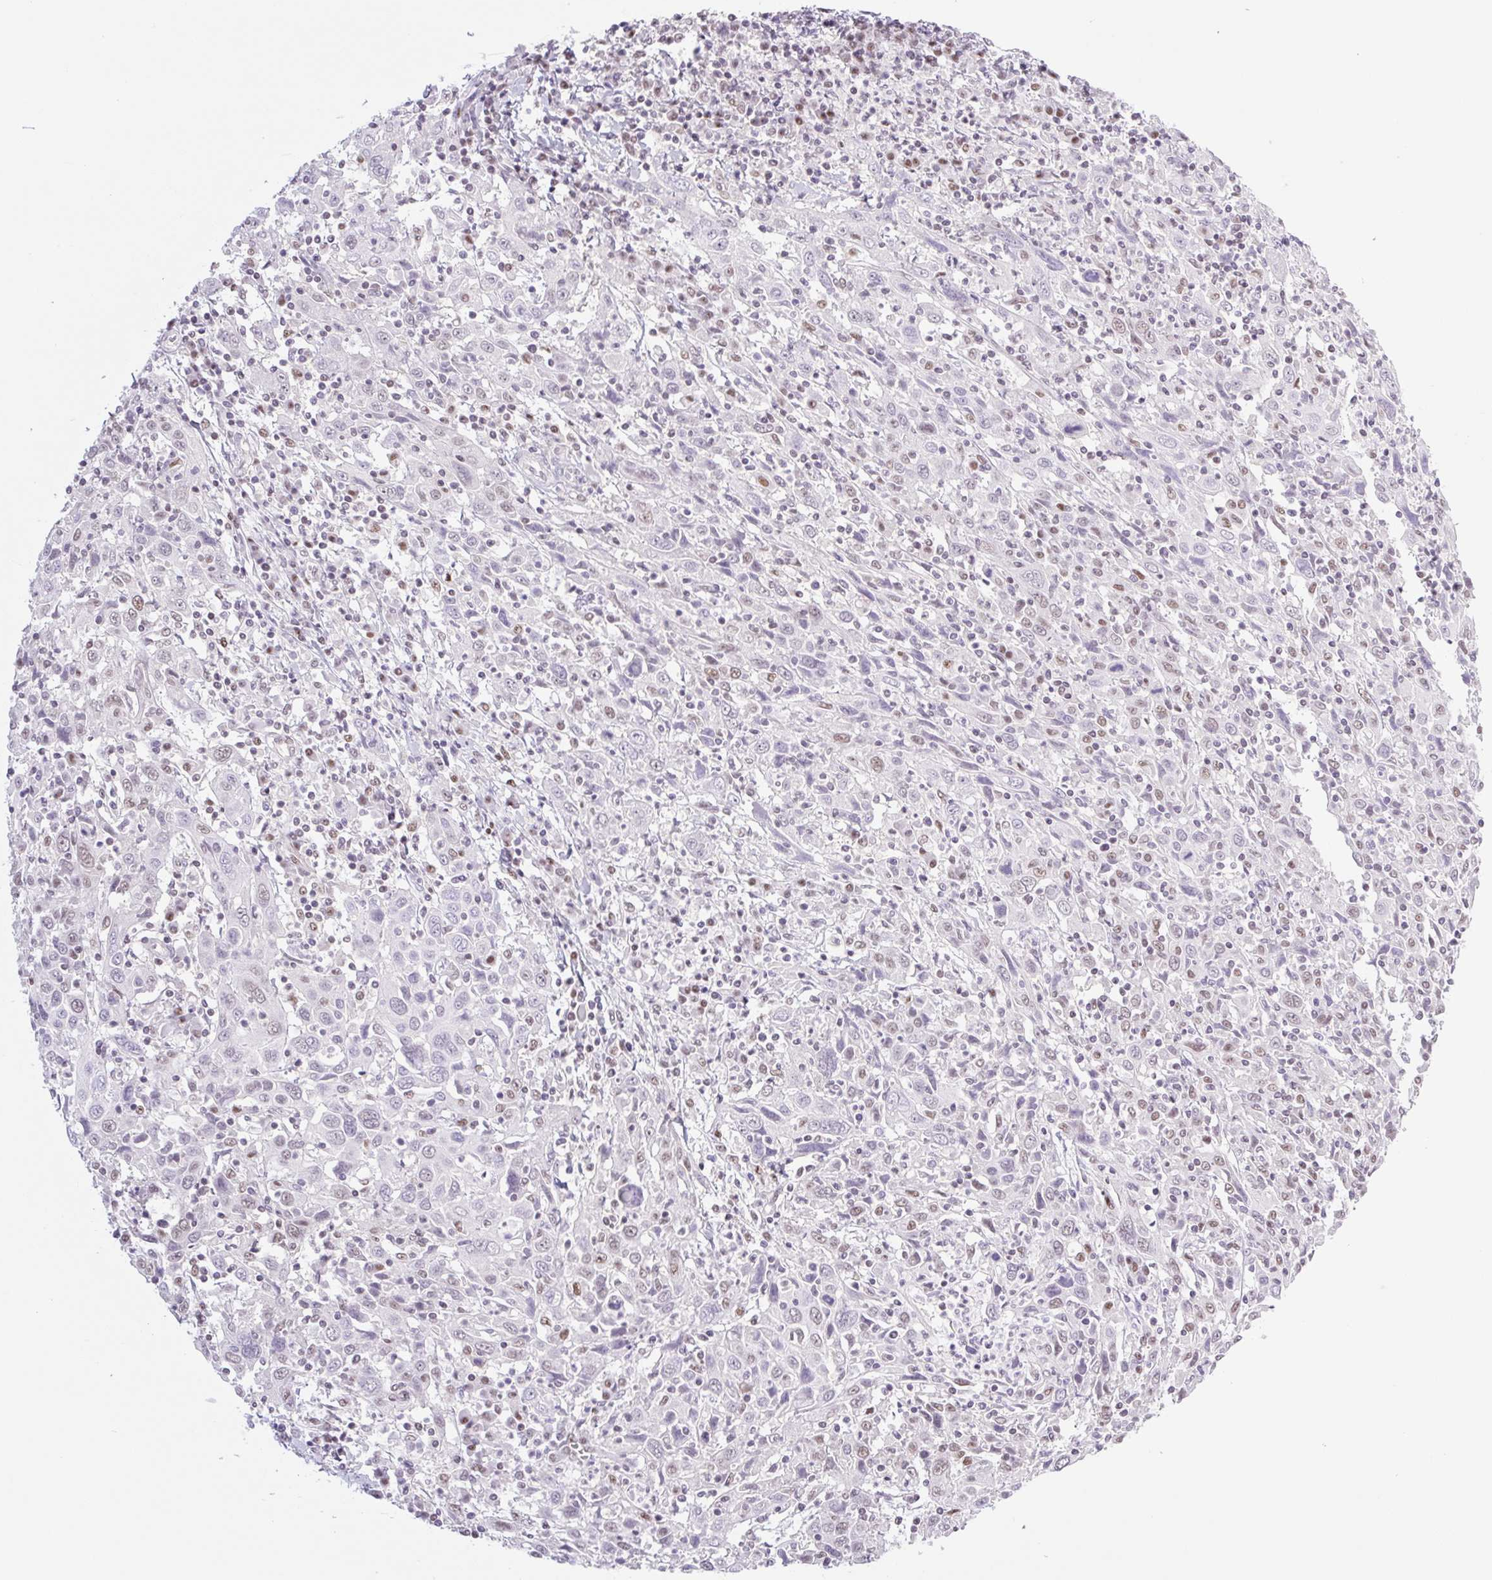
{"staining": {"intensity": "weak", "quantity": "<25%", "location": "nuclear"}, "tissue": "cervical cancer", "cell_type": "Tumor cells", "image_type": "cancer", "snomed": [{"axis": "morphology", "description": "Squamous cell carcinoma, NOS"}, {"axis": "topography", "description": "Cervix"}], "caption": "The photomicrograph demonstrates no staining of tumor cells in cervical squamous cell carcinoma.", "gene": "TLE3", "patient": {"sex": "female", "age": 46}}